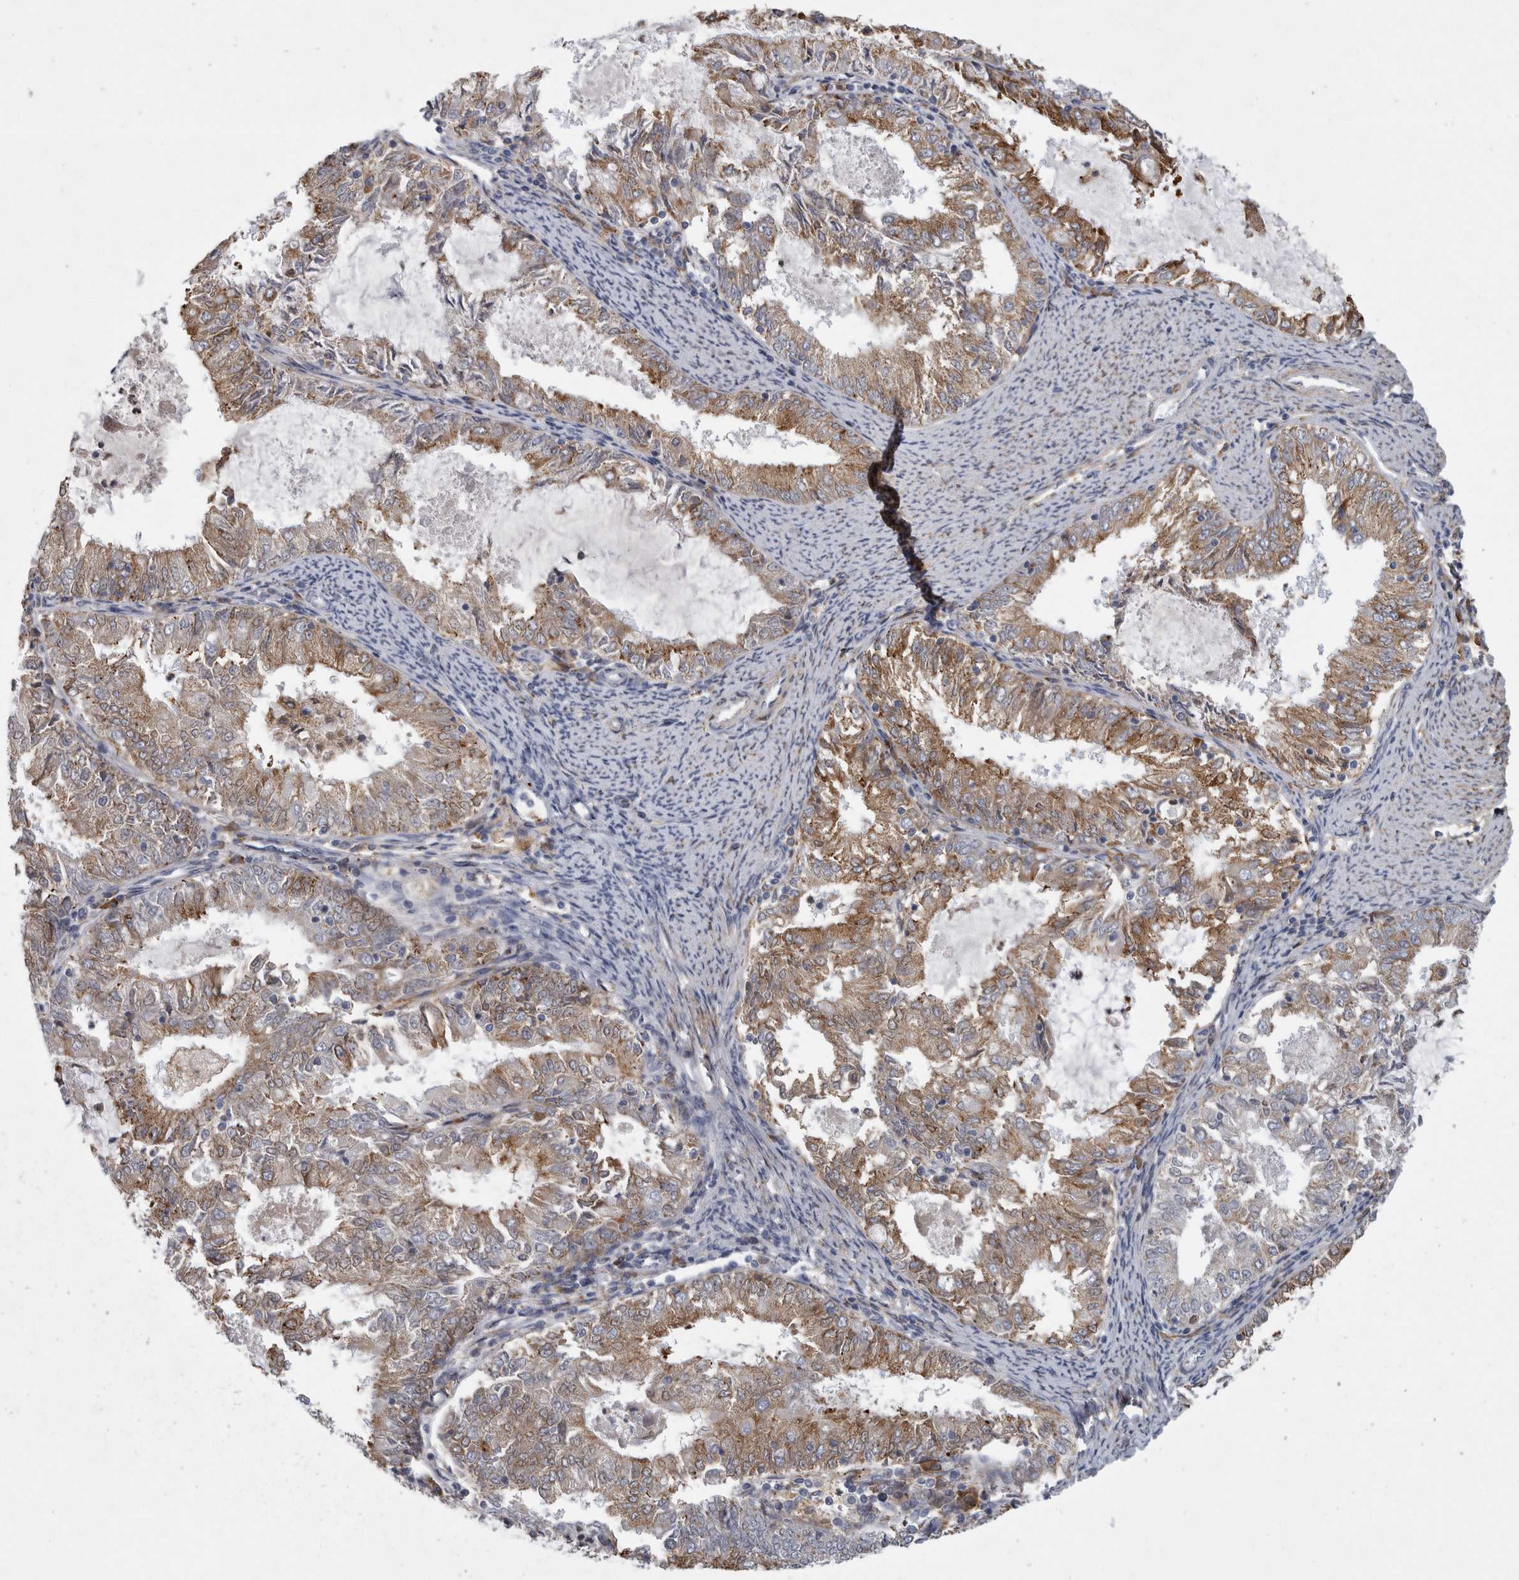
{"staining": {"intensity": "moderate", "quantity": ">75%", "location": "cytoplasmic/membranous"}, "tissue": "endometrial cancer", "cell_type": "Tumor cells", "image_type": "cancer", "snomed": [{"axis": "morphology", "description": "Adenocarcinoma, NOS"}, {"axis": "topography", "description": "Endometrium"}], "caption": "An IHC micrograph of tumor tissue is shown. Protein staining in brown labels moderate cytoplasmic/membranous positivity in endometrial cancer (adenocarcinoma) within tumor cells. The protein of interest is stained brown, and the nuclei are stained in blue (DAB (3,3'-diaminobenzidine) IHC with brightfield microscopy, high magnification).", "gene": "MINPP1", "patient": {"sex": "female", "age": 57}}